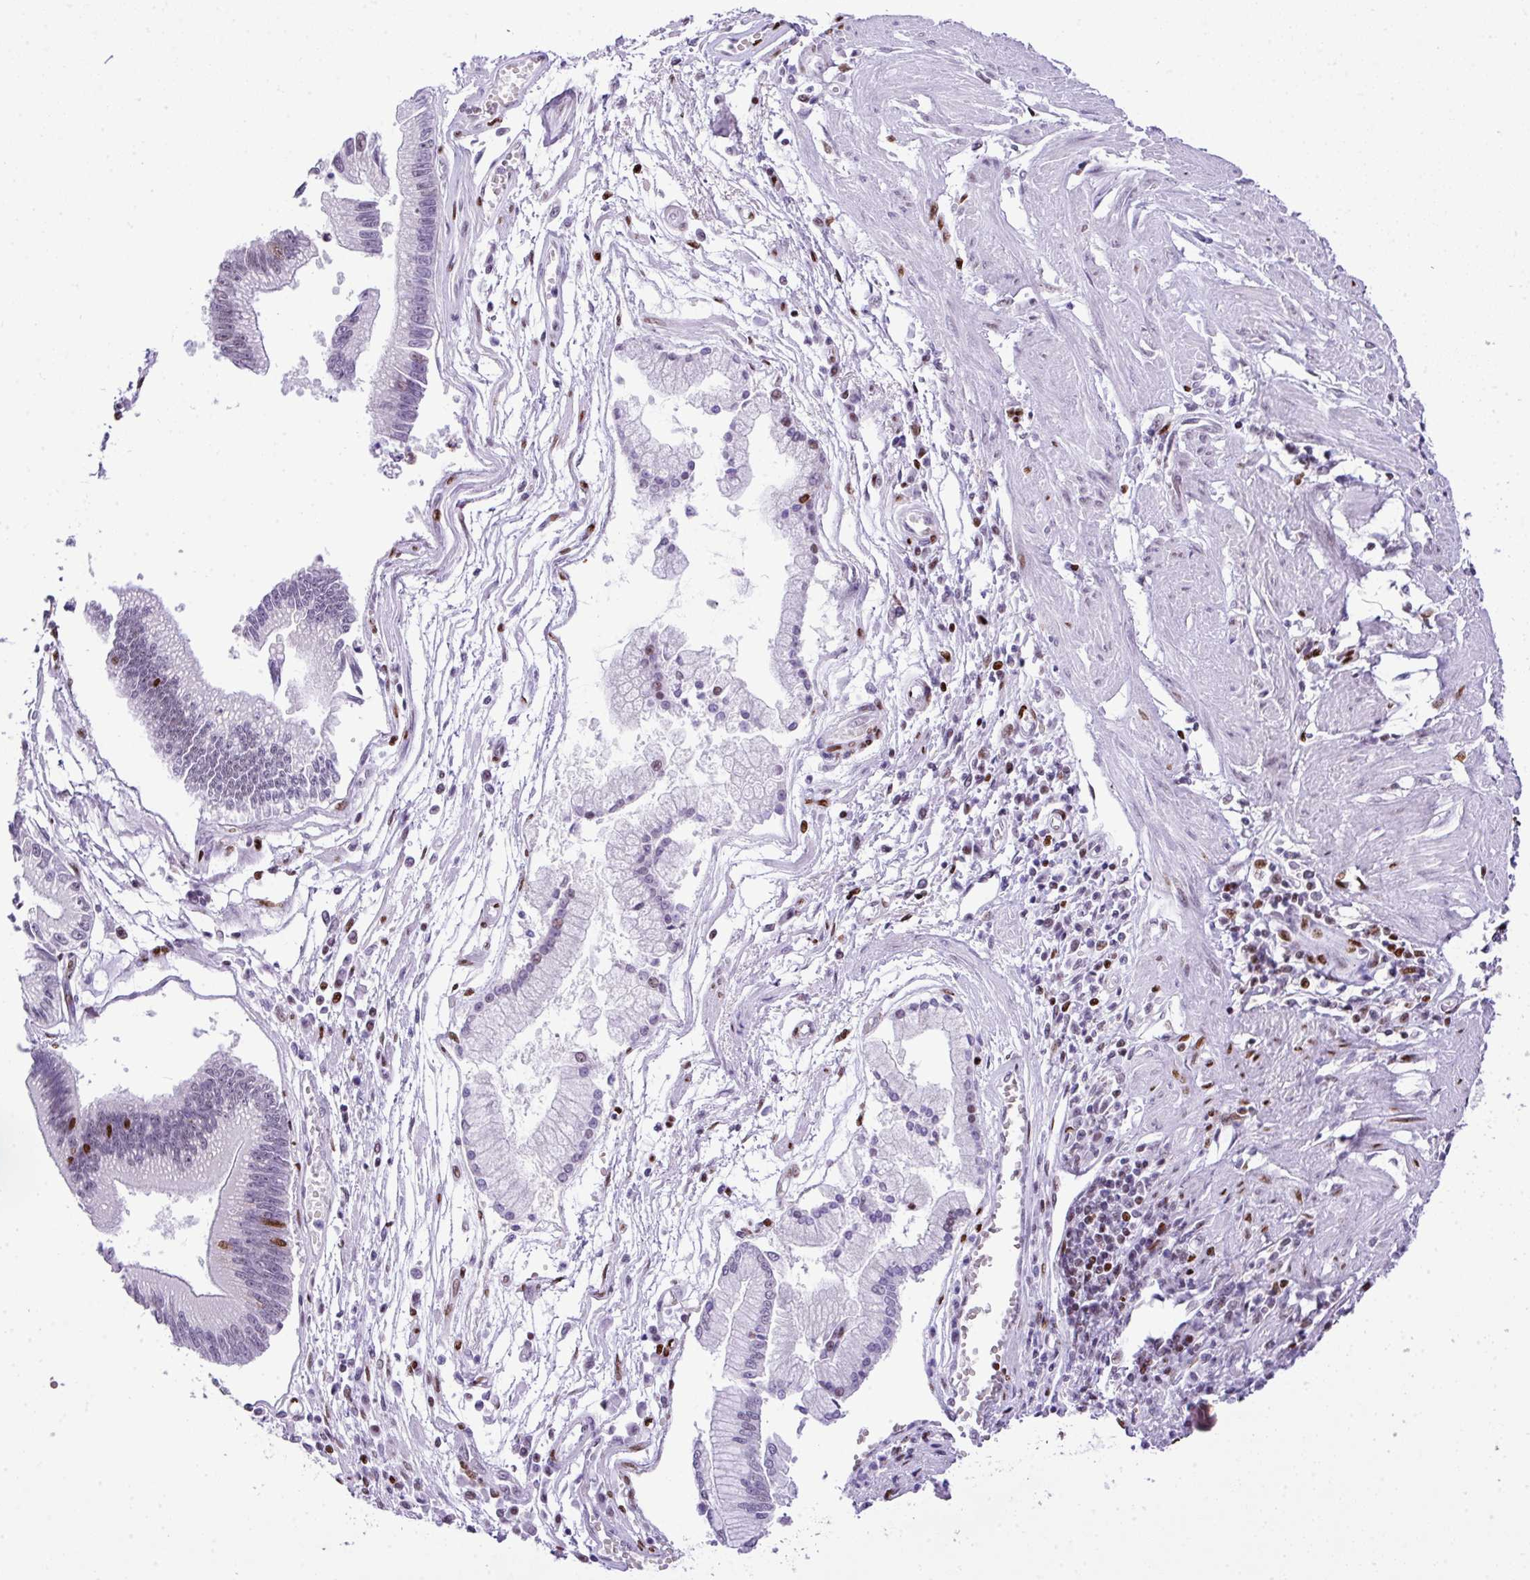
{"staining": {"intensity": "moderate", "quantity": "<25%", "location": "nuclear"}, "tissue": "stomach cancer", "cell_type": "Tumor cells", "image_type": "cancer", "snomed": [{"axis": "morphology", "description": "Adenocarcinoma, NOS"}, {"axis": "topography", "description": "Stomach"}], "caption": "Protein staining reveals moderate nuclear expression in approximately <25% of tumor cells in adenocarcinoma (stomach).", "gene": "RARG", "patient": {"sex": "male", "age": 59}}